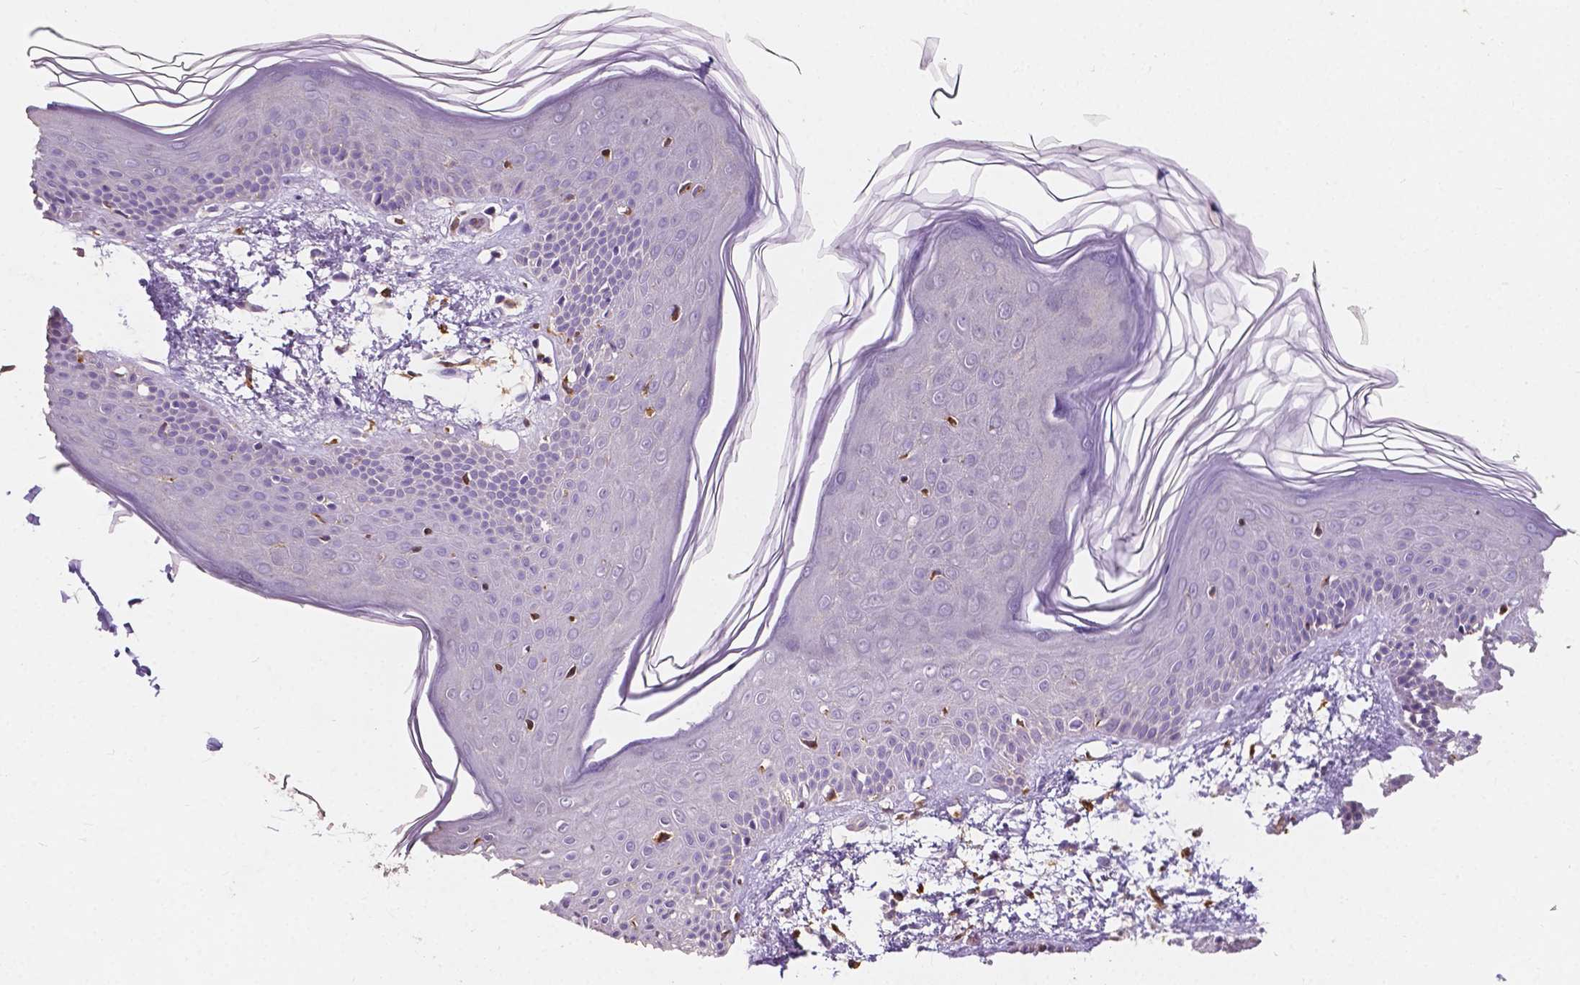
{"staining": {"intensity": "negative", "quantity": "none", "location": "none"}, "tissue": "skin", "cell_type": "Fibroblasts", "image_type": "normal", "snomed": [{"axis": "morphology", "description": "Normal tissue, NOS"}, {"axis": "topography", "description": "Skin"}], "caption": "Fibroblasts show no significant expression in normal skin. Brightfield microscopy of IHC stained with DAB (brown) and hematoxylin (blue), captured at high magnification.", "gene": "SLC22A4", "patient": {"sex": "female", "age": 62}}